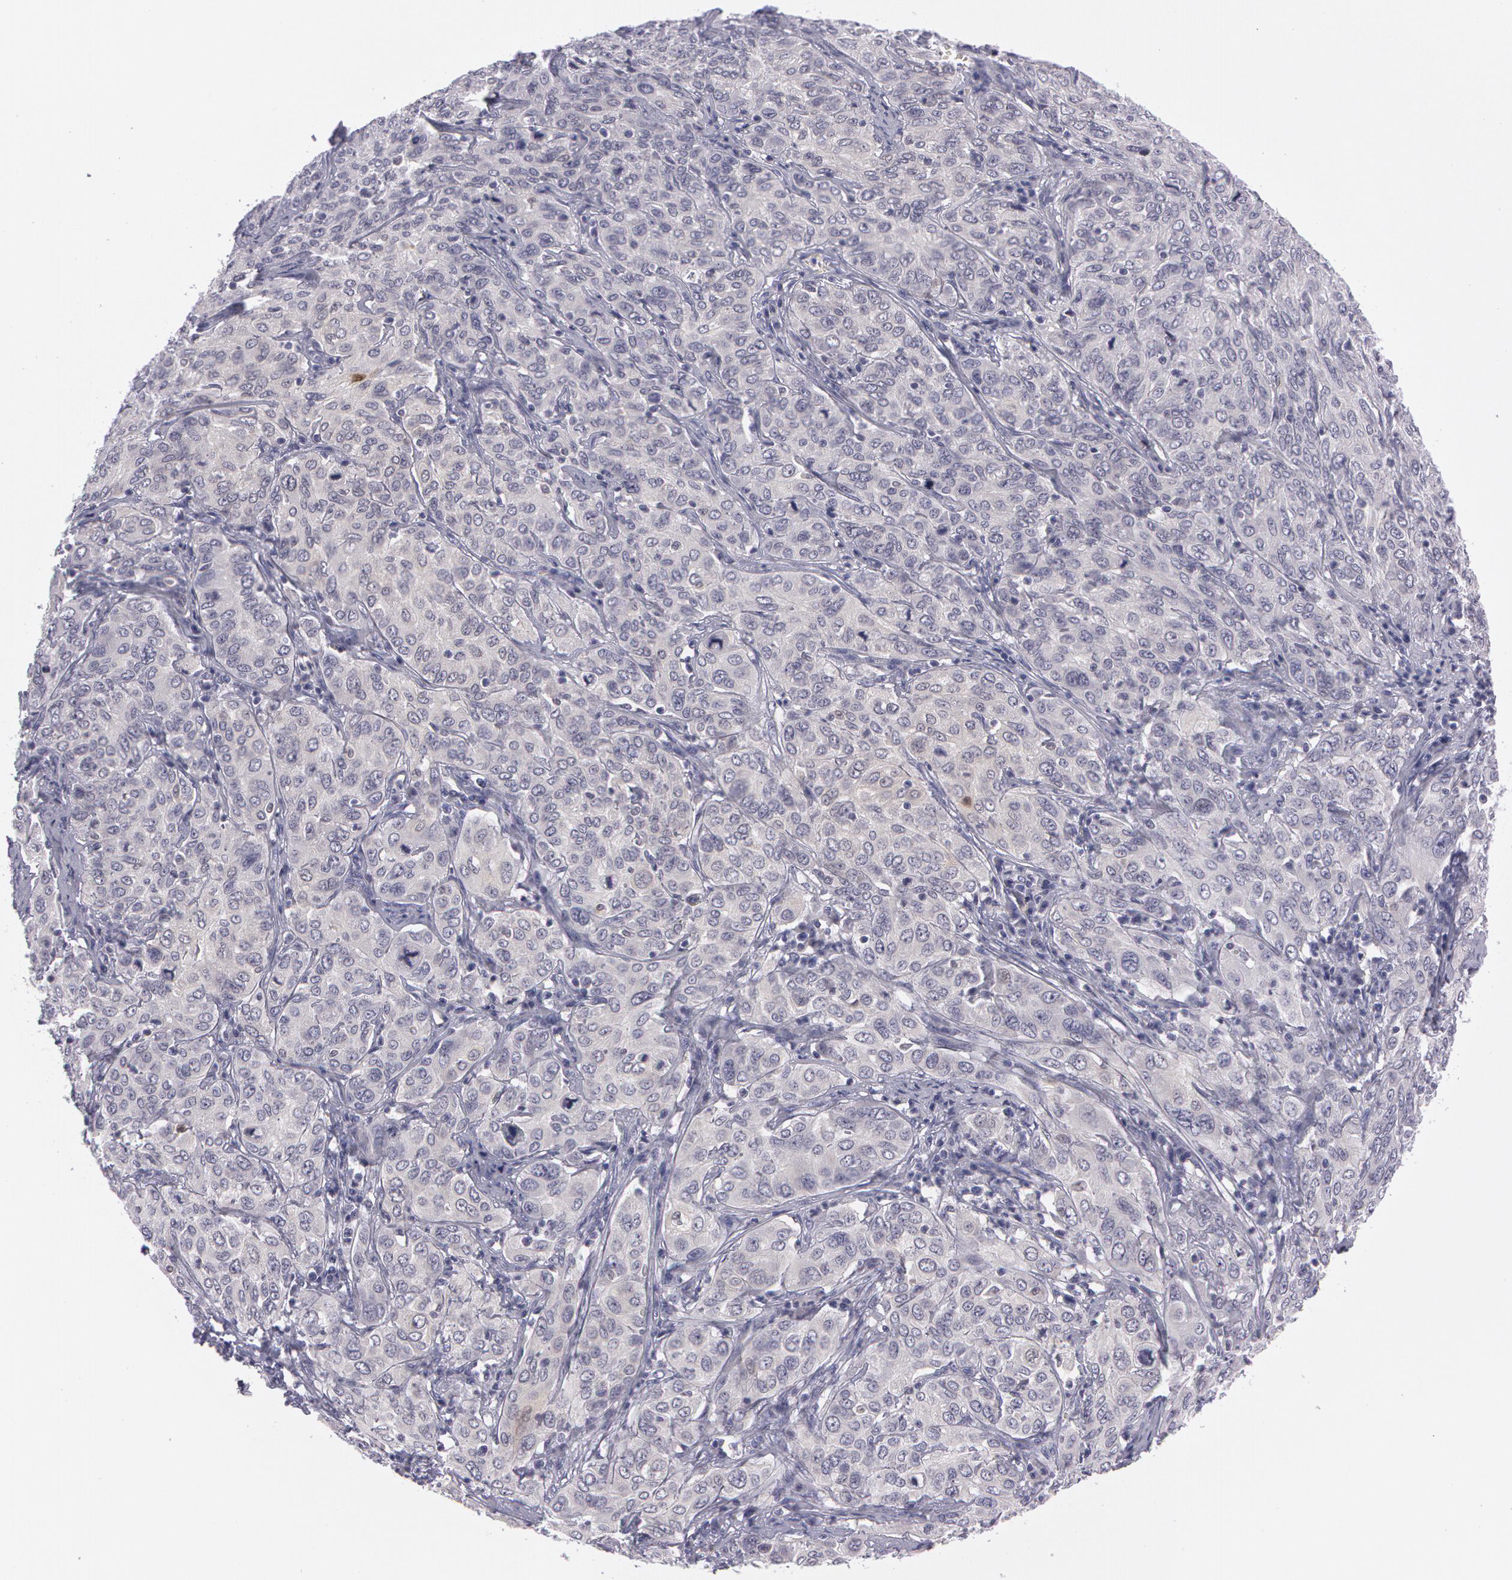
{"staining": {"intensity": "negative", "quantity": "none", "location": "none"}, "tissue": "cervical cancer", "cell_type": "Tumor cells", "image_type": "cancer", "snomed": [{"axis": "morphology", "description": "Squamous cell carcinoma, NOS"}, {"axis": "topography", "description": "Cervix"}], "caption": "Photomicrograph shows no protein expression in tumor cells of squamous cell carcinoma (cervical) tissue.", "gene": "IL1RN", "patient": {"sex": "female", "age": 38}}